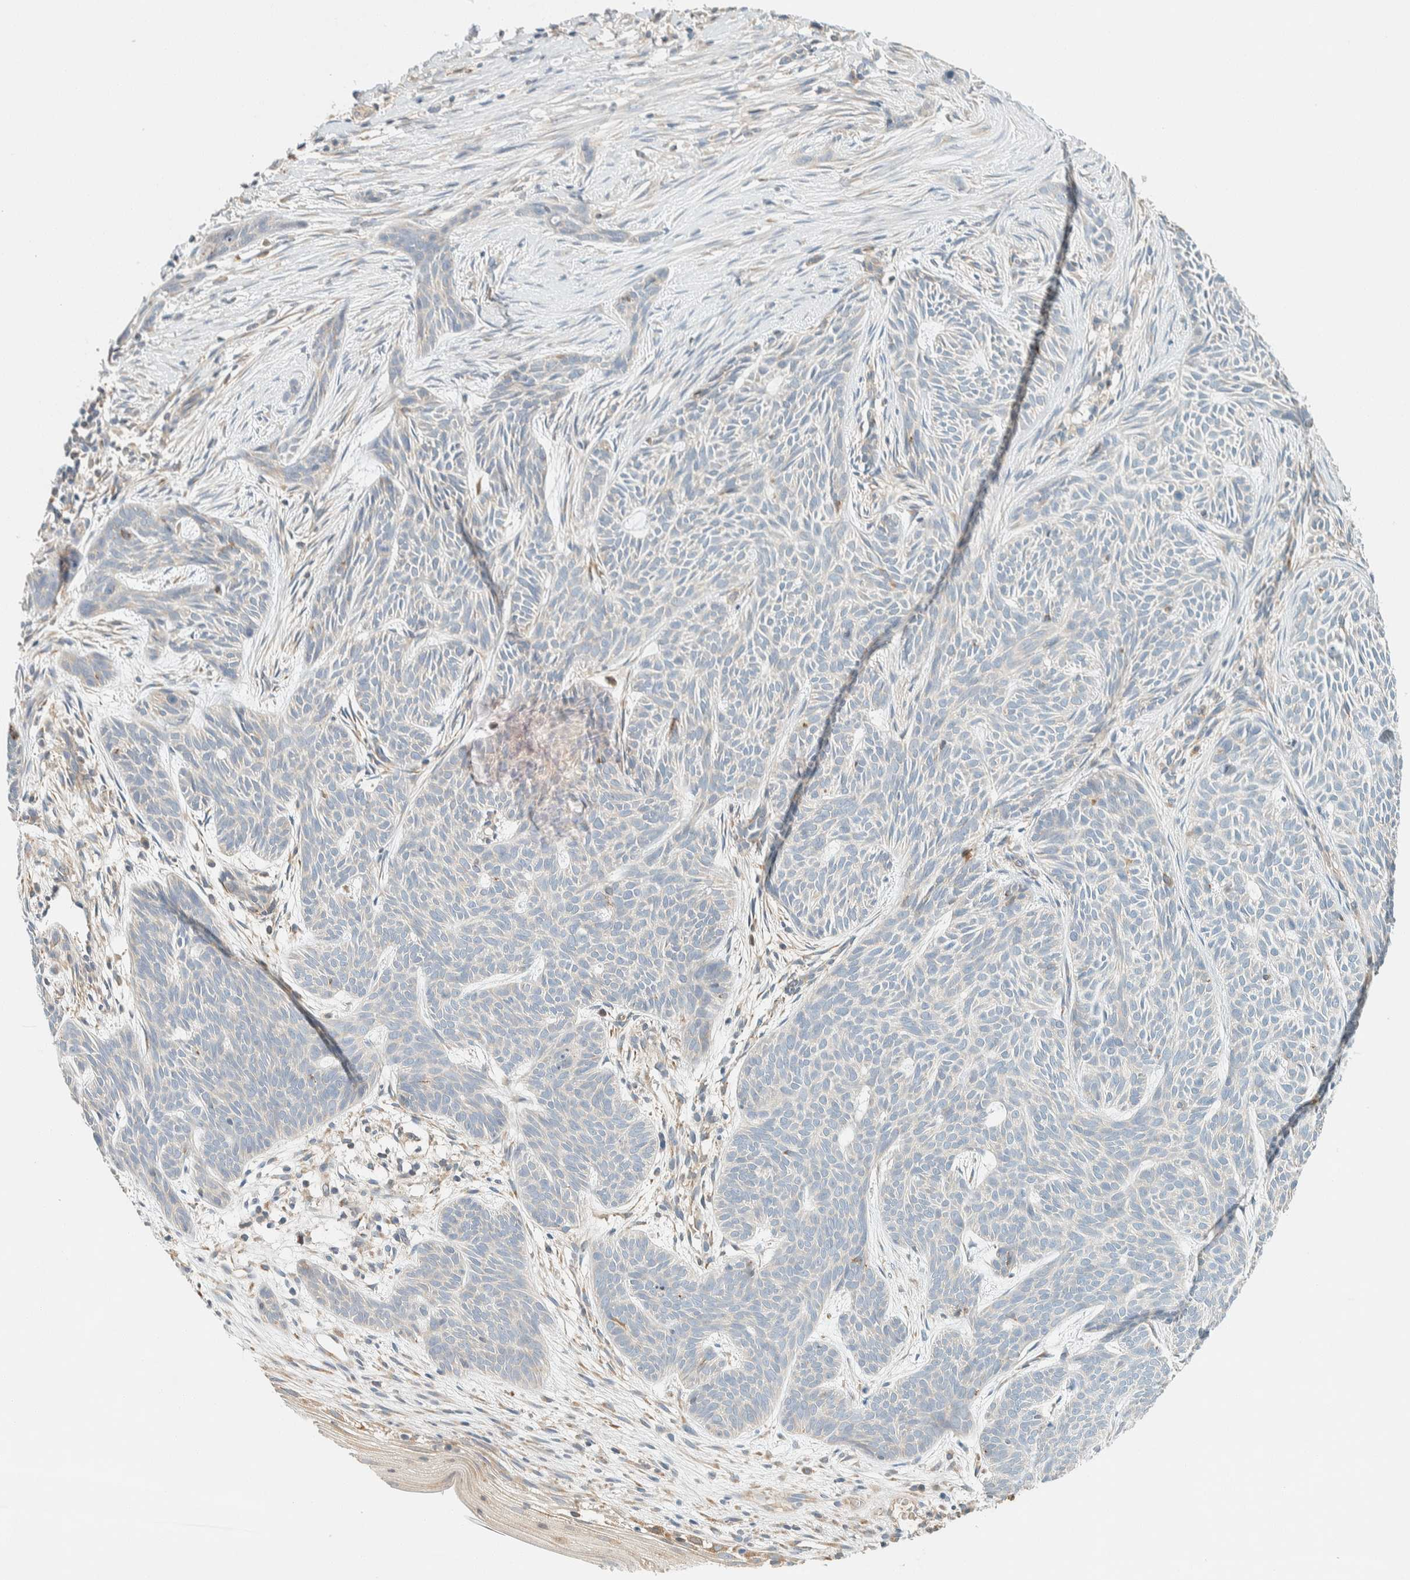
{"staining": {"intensity": "negative", "quantity": "none", "location": "none"}, "tissue": "skin cancer", "cell_type": "Tumor cells", "image_type": "cancer", "snomed": [{"axis": "morphology", "description": "Basal cell carcinoma"}, {"axis": "topography", "description": "Skin"}], "caption": "Immunohistochemistry of human basal cell carcinoma (skin) reveals no positivity in tumor cells.", "gene": "SUMF2", "patient": {"sex": "female", "age": 59}}